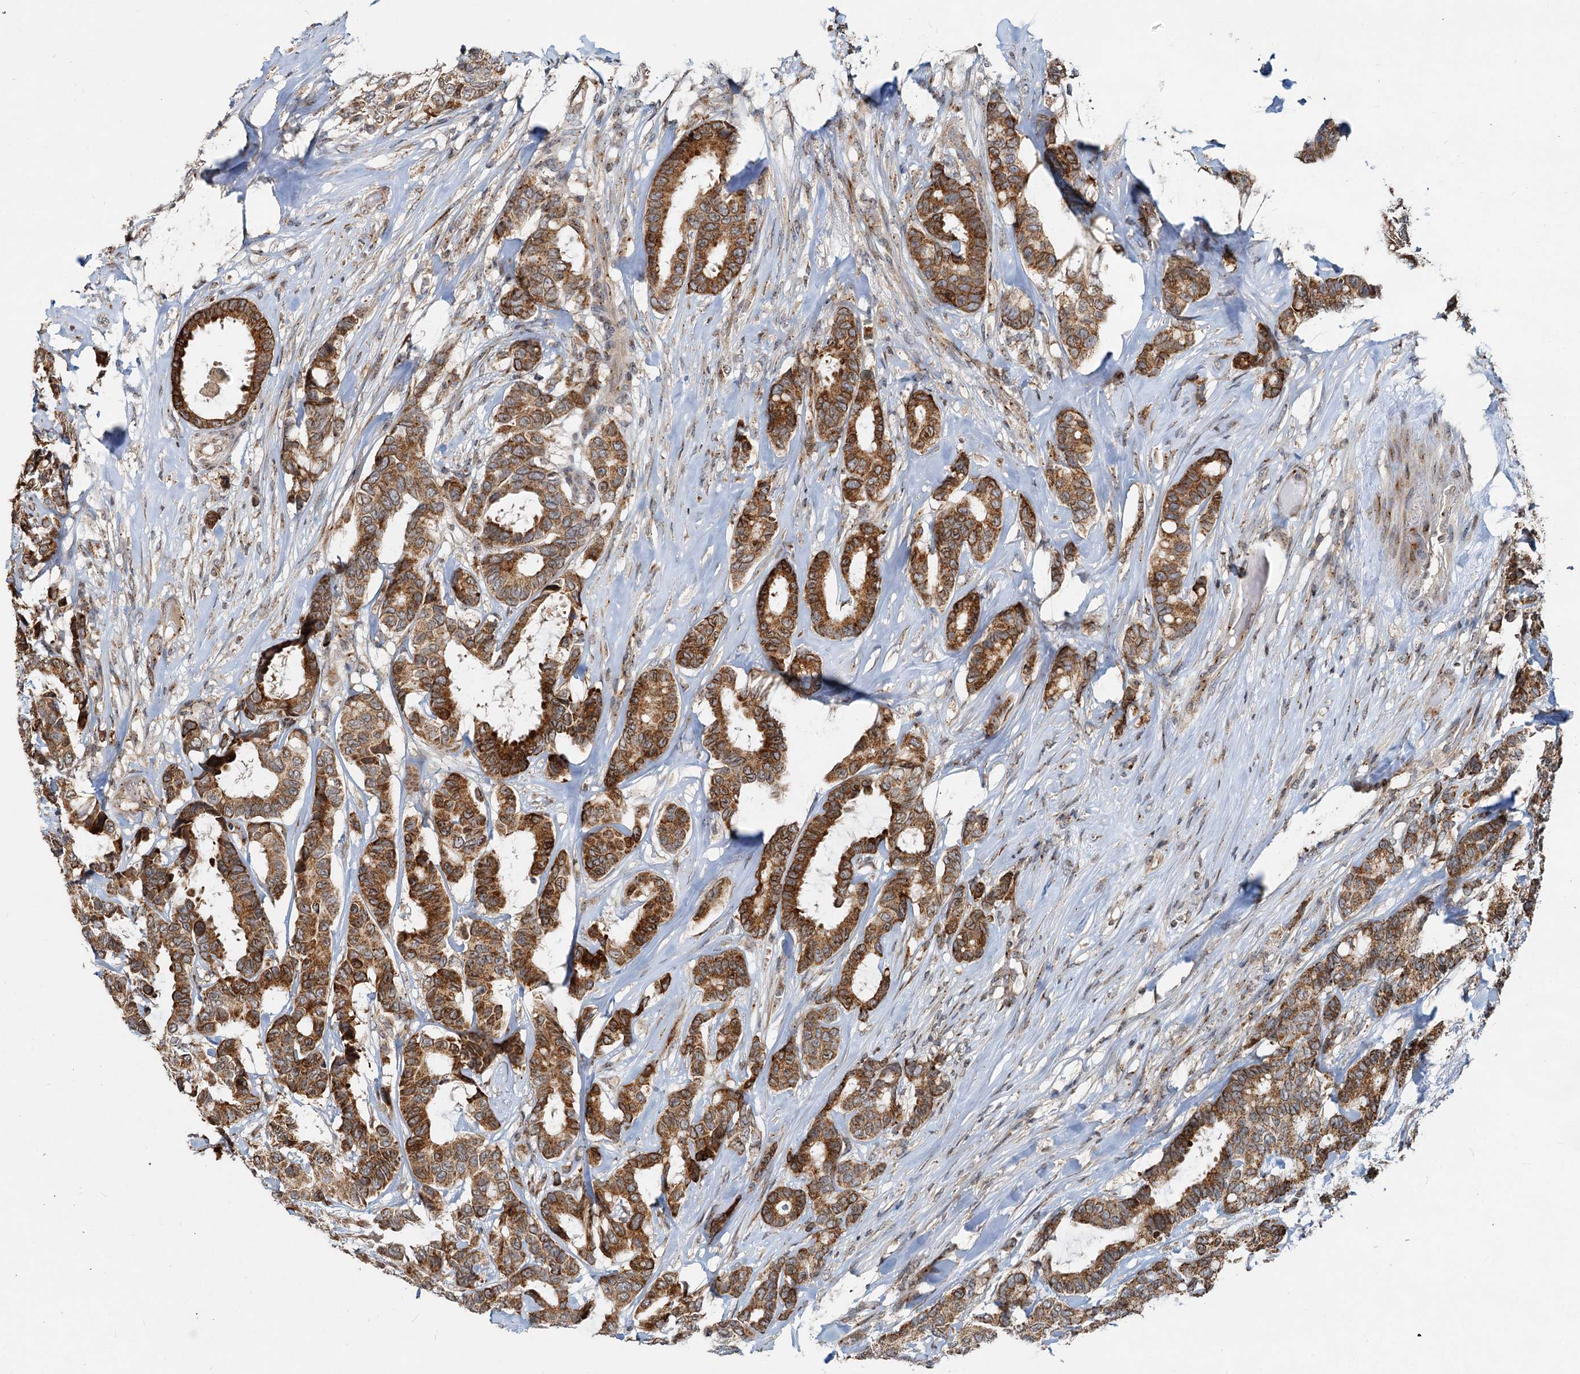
{"staining": {"intensity": "strong", "quantity": ">75%", "location": "cytoplasmic/membranous"}, "tissue": "breast cancer", "cell_type": "Tumor cells", "image_type": "cancer", "snomed": [{"axis": "morphology", "description": "Duct carcinoma"}, {"axis": "topography", "description": "Breast"}], "caption": "This image exhibits immunohistochemistry (IHC) staining of human breast cancer (invasive ductal carcinoma), with high strong cytoplasmic/membranous staining in about >75% of tumor cells.", "gene": "CEP68", "patient": {"sex": "female", "age": 87}}